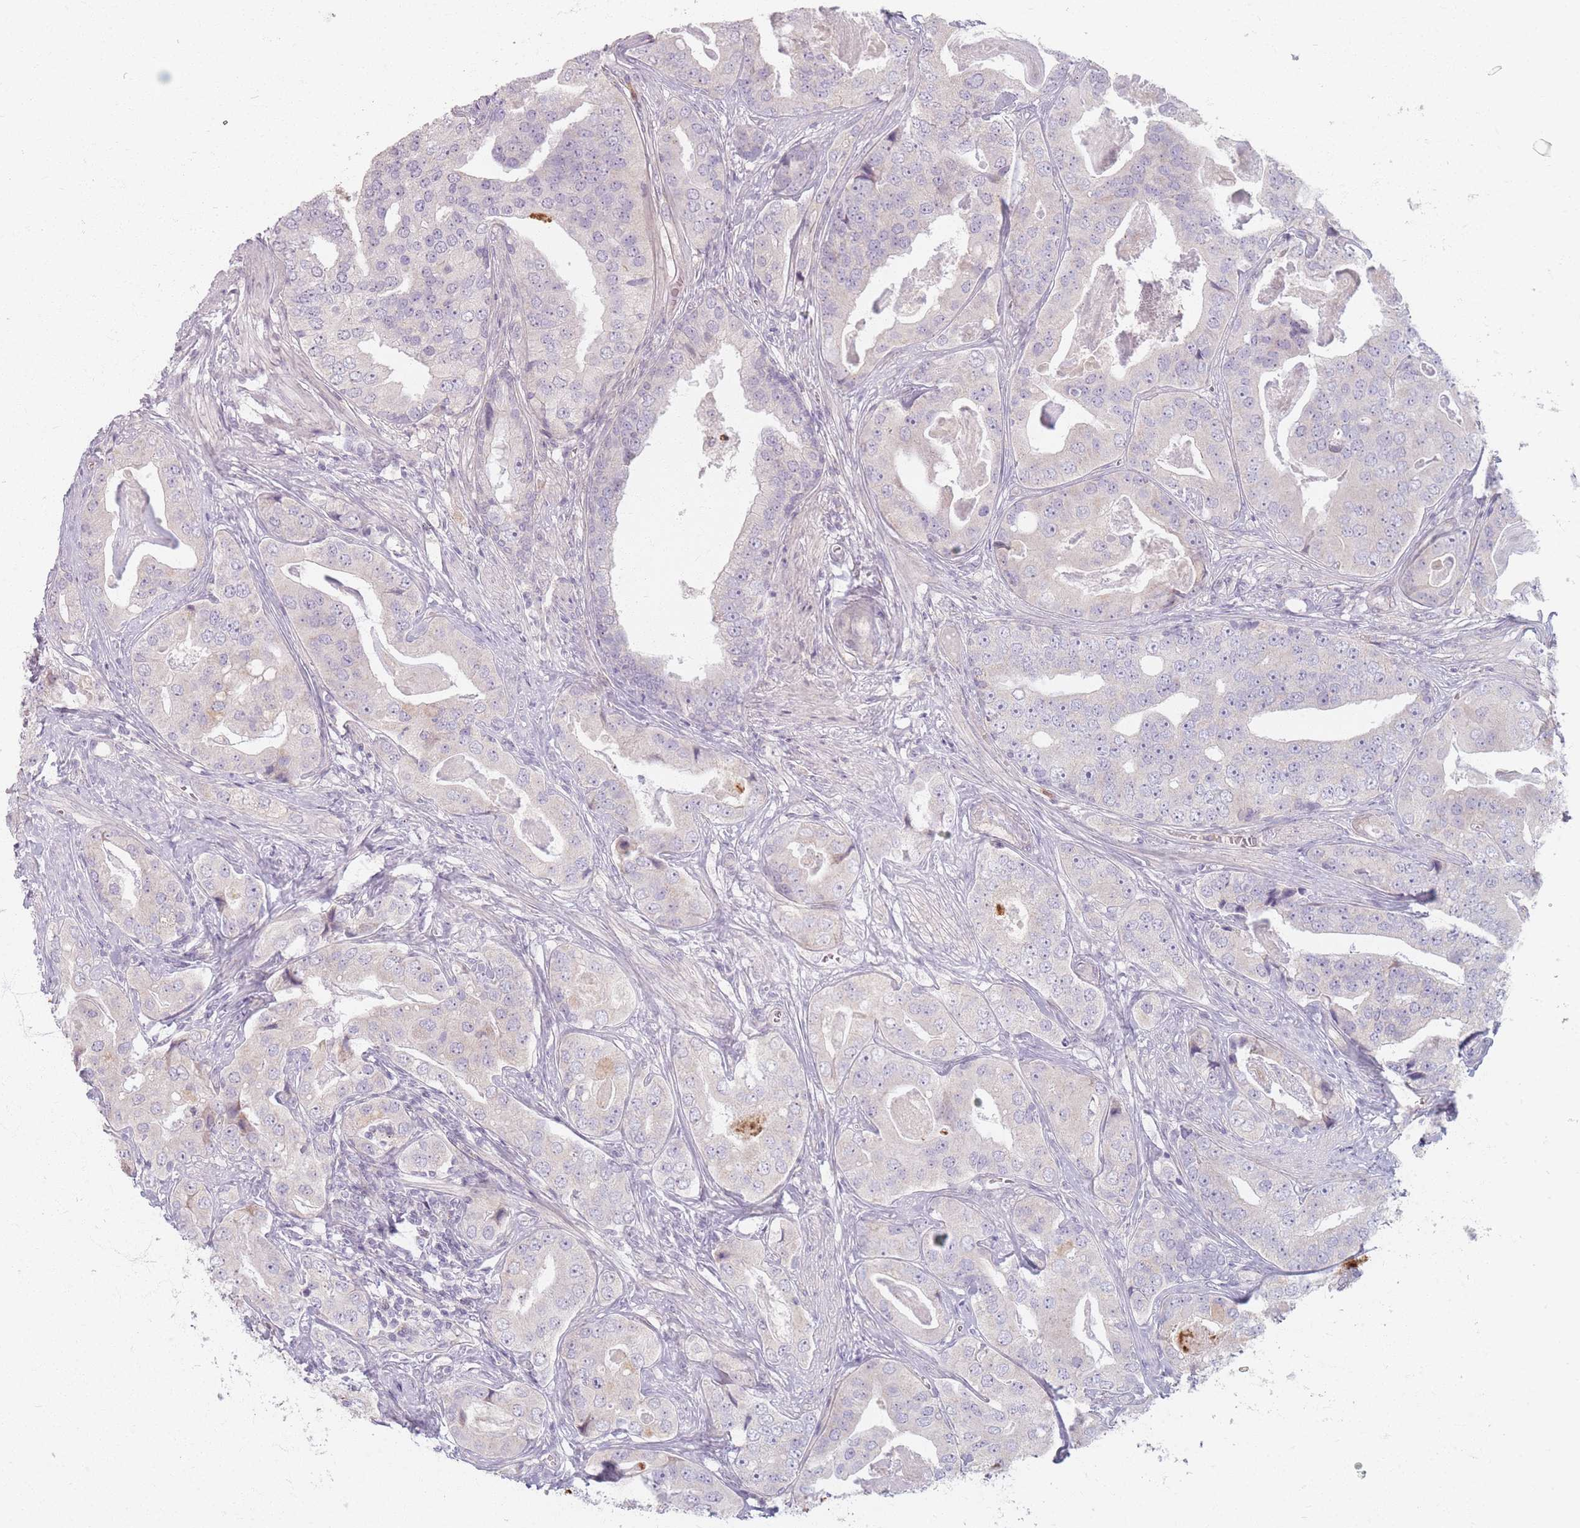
{"staining": {"intensity": "negative", "quantity": "none", "location": "none"}, "tissue": "prostate cancer", "cell_type": "Tumor cells", "image_type": "cancer", "snomed": [{"axis": "morphology", "description": "Adenocarcinoma, High grade"}, {"axis": "topography", "description": "Prostate"}], "caption": "Tumor cells are negative for brown protein staining in prostate cancer (adenocarcinoma (high-grade)).", "gene": "CHCHD7", "patient": {"sex": "male", "age": 71}}